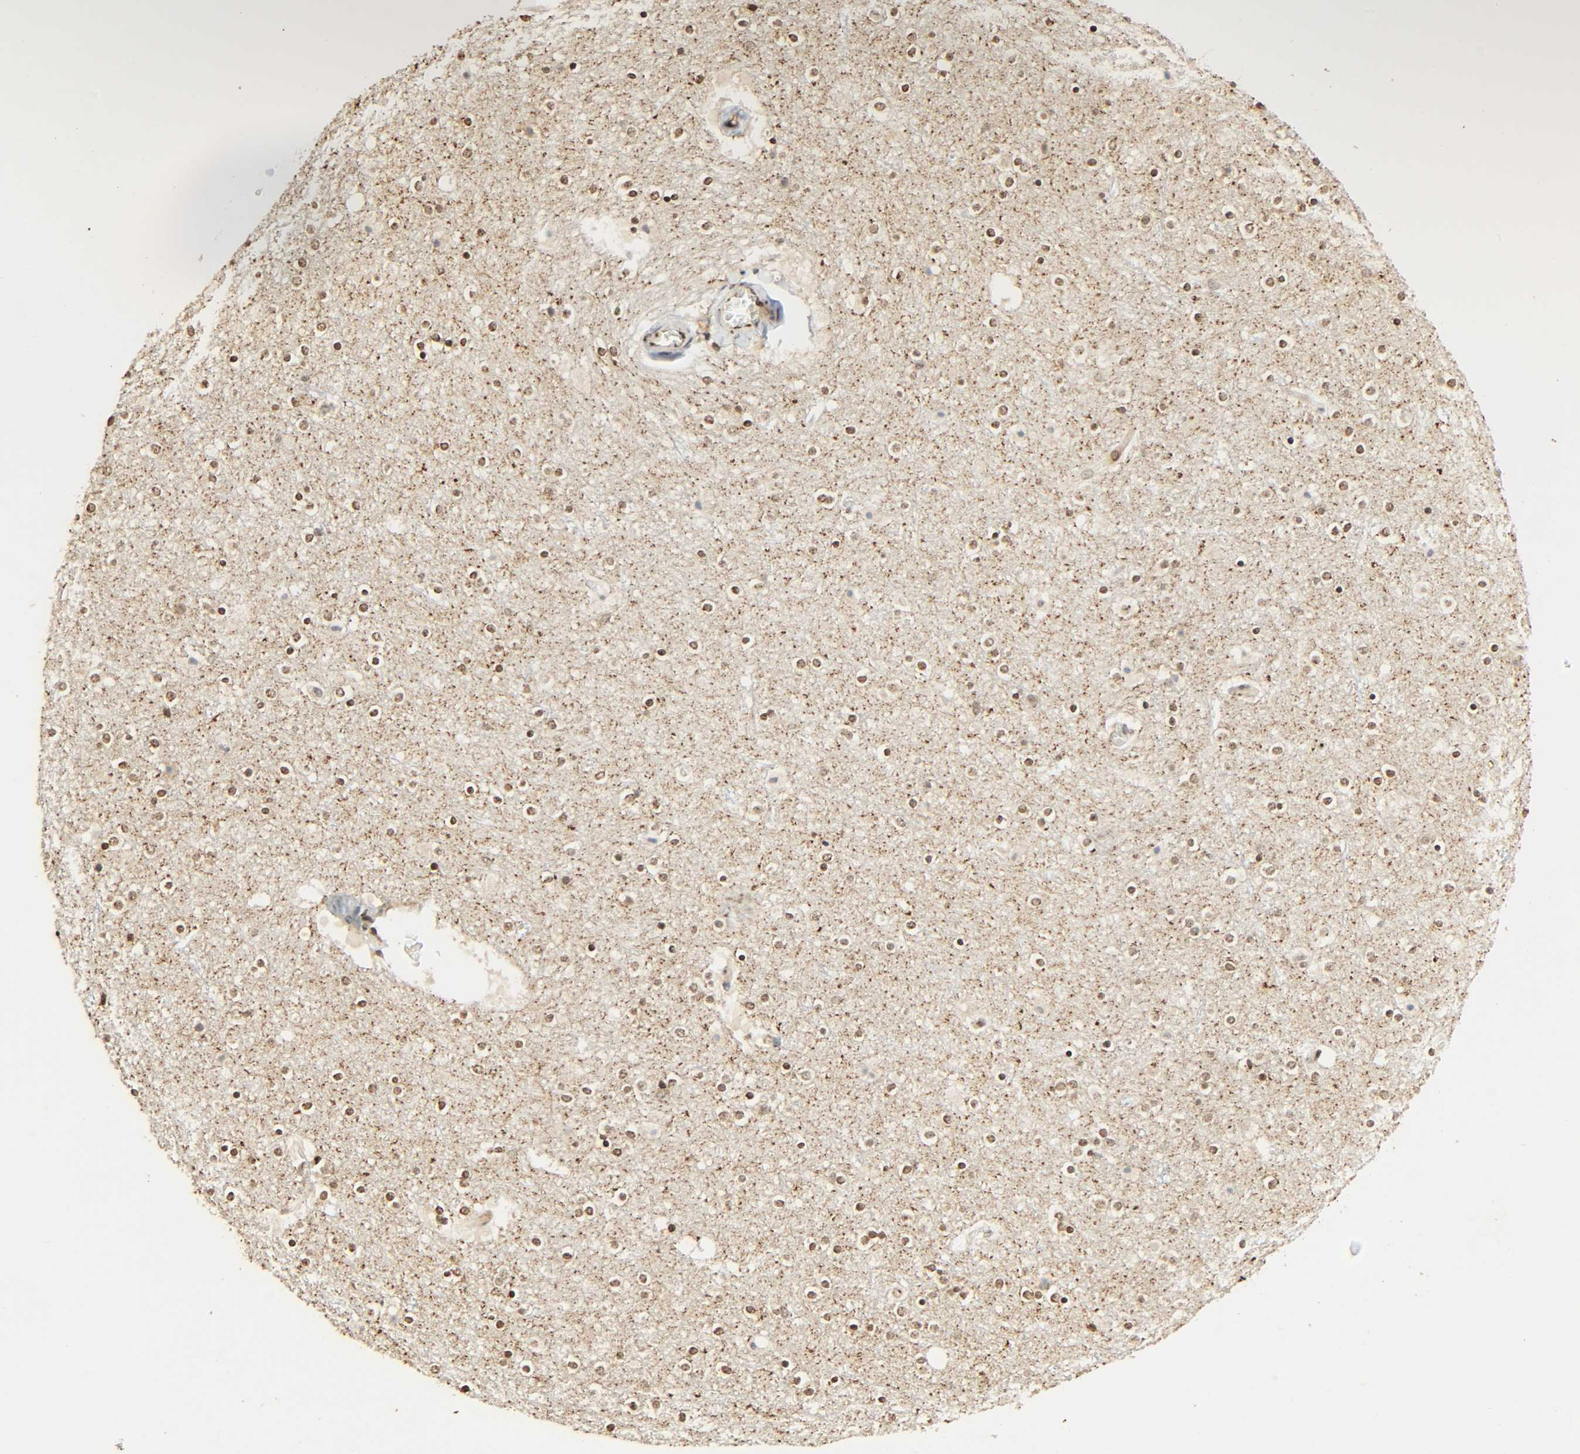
{"staining": {"intensity": "moderate", "quantity": ">75%", "location": "nuclear"}, "tissue": "cerebral cortex", "cell_type": "Endothelial cells", "image_type": "normal", "snomed": [{"axis": "morphology", "description": "Normal tissue, NOS"}, {"axis": "topography", "description": "Cerebral cortex"}], "caption": "Cerebral cortex stained with IHC reveals moderate nuclear expression in approximately >75% of endothelial cells.", "gene": "UBC", "patient": {"sex": "female", "age": 54}}